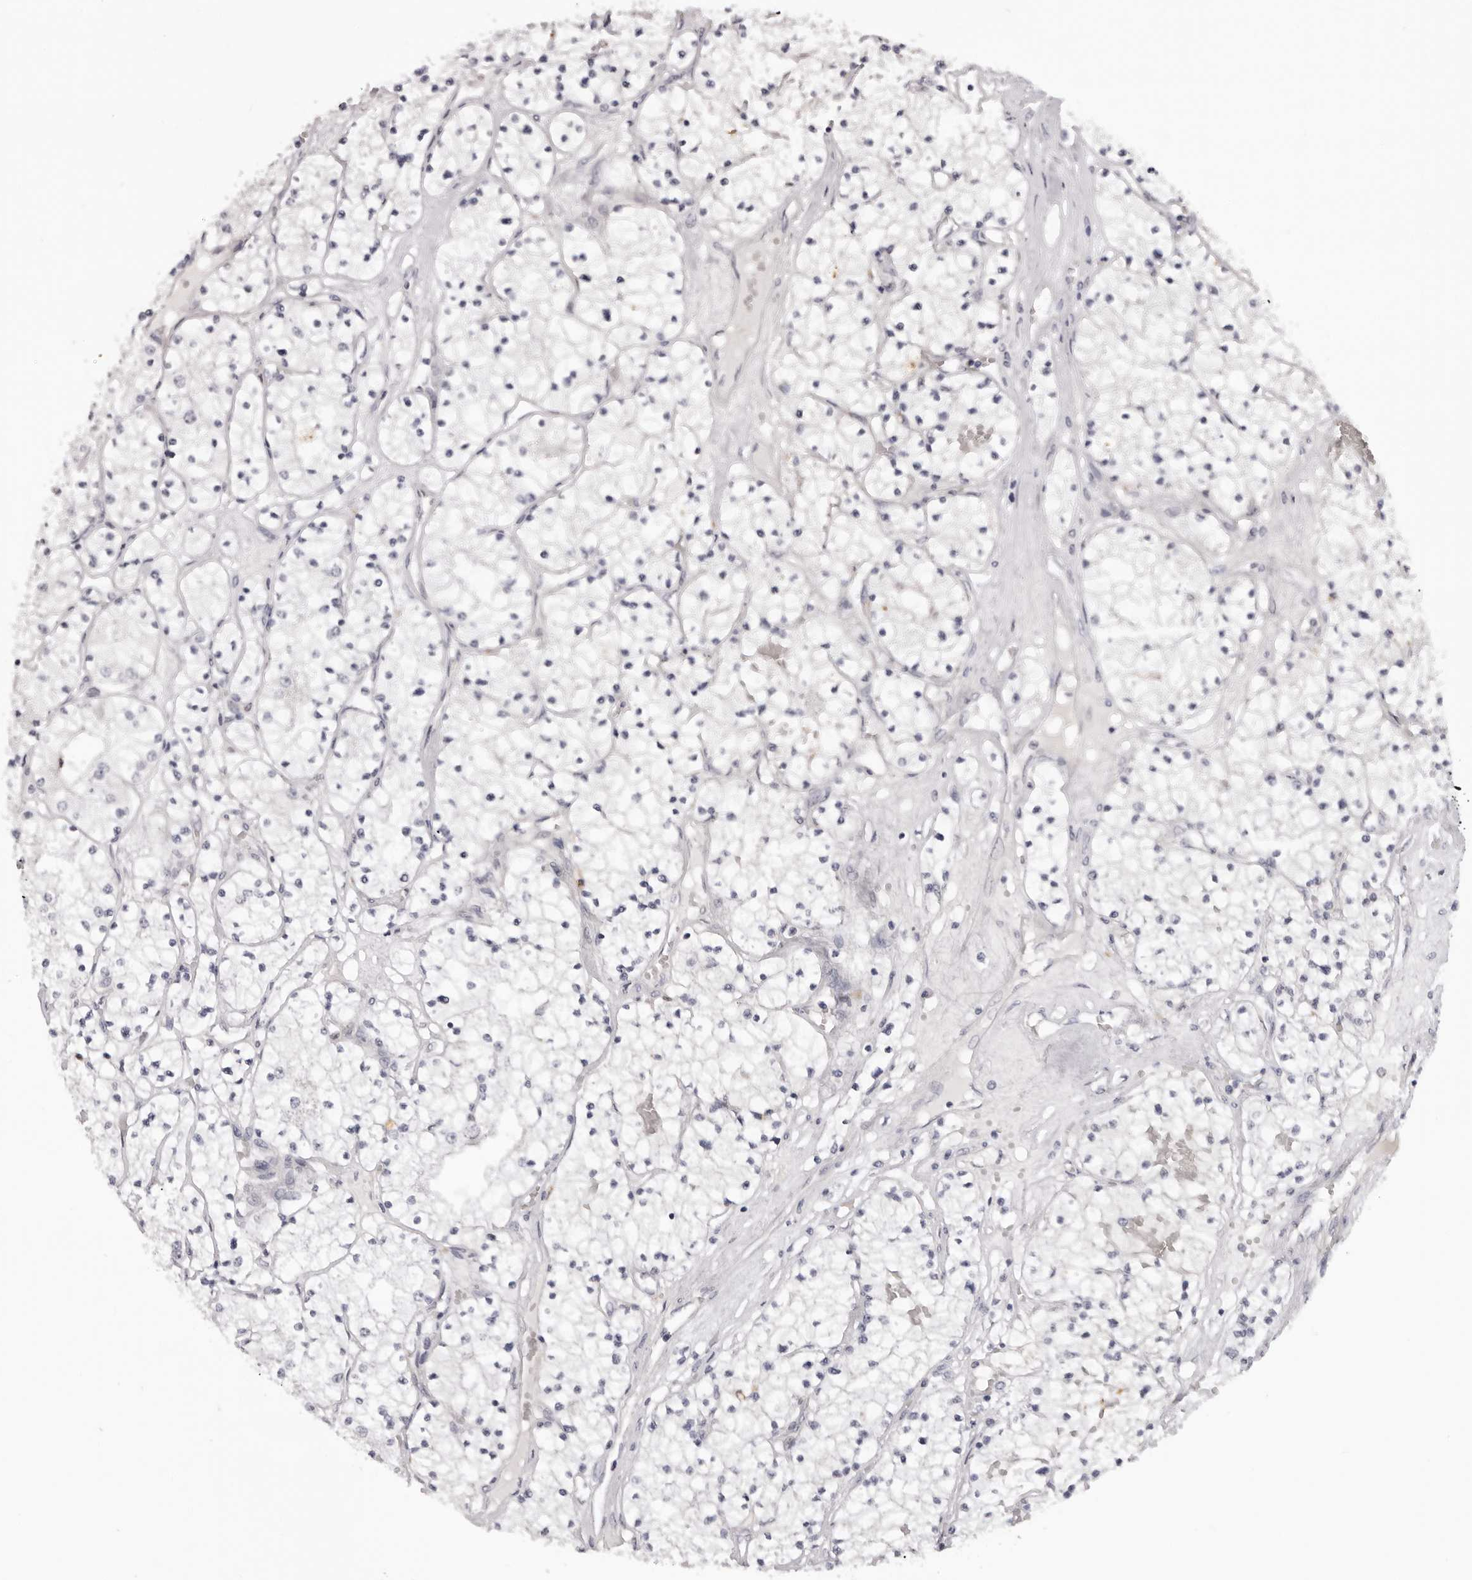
{"staining": {"intensity": "negative", "quantity": "none", "location": "none"}, "tissue": "renal cancer", "cell_type": "Tumor cells", "image_type": "cancer", "snomed": [{"axis": "morphology", "description": "Normal tissue, NOS"}, {"axis": "morphology", "description": "Adenocarcinoma, NOS"}, {"axis": "topography", "description": "Kidney"}], "caption": "Immunohistochemistry (IHC) image of neoplastic tissue: renal cancer (adenocarcinoma) stained with DAB exhibits no significant protein staining in tumor cells. Brightfield microscopy of immunohistochemistry stained with DAB (brown) and hematoxylin (blue), captured at high magnification.", "gene": "SUGCT", "patient": {"sex": "male", "age": 68}}